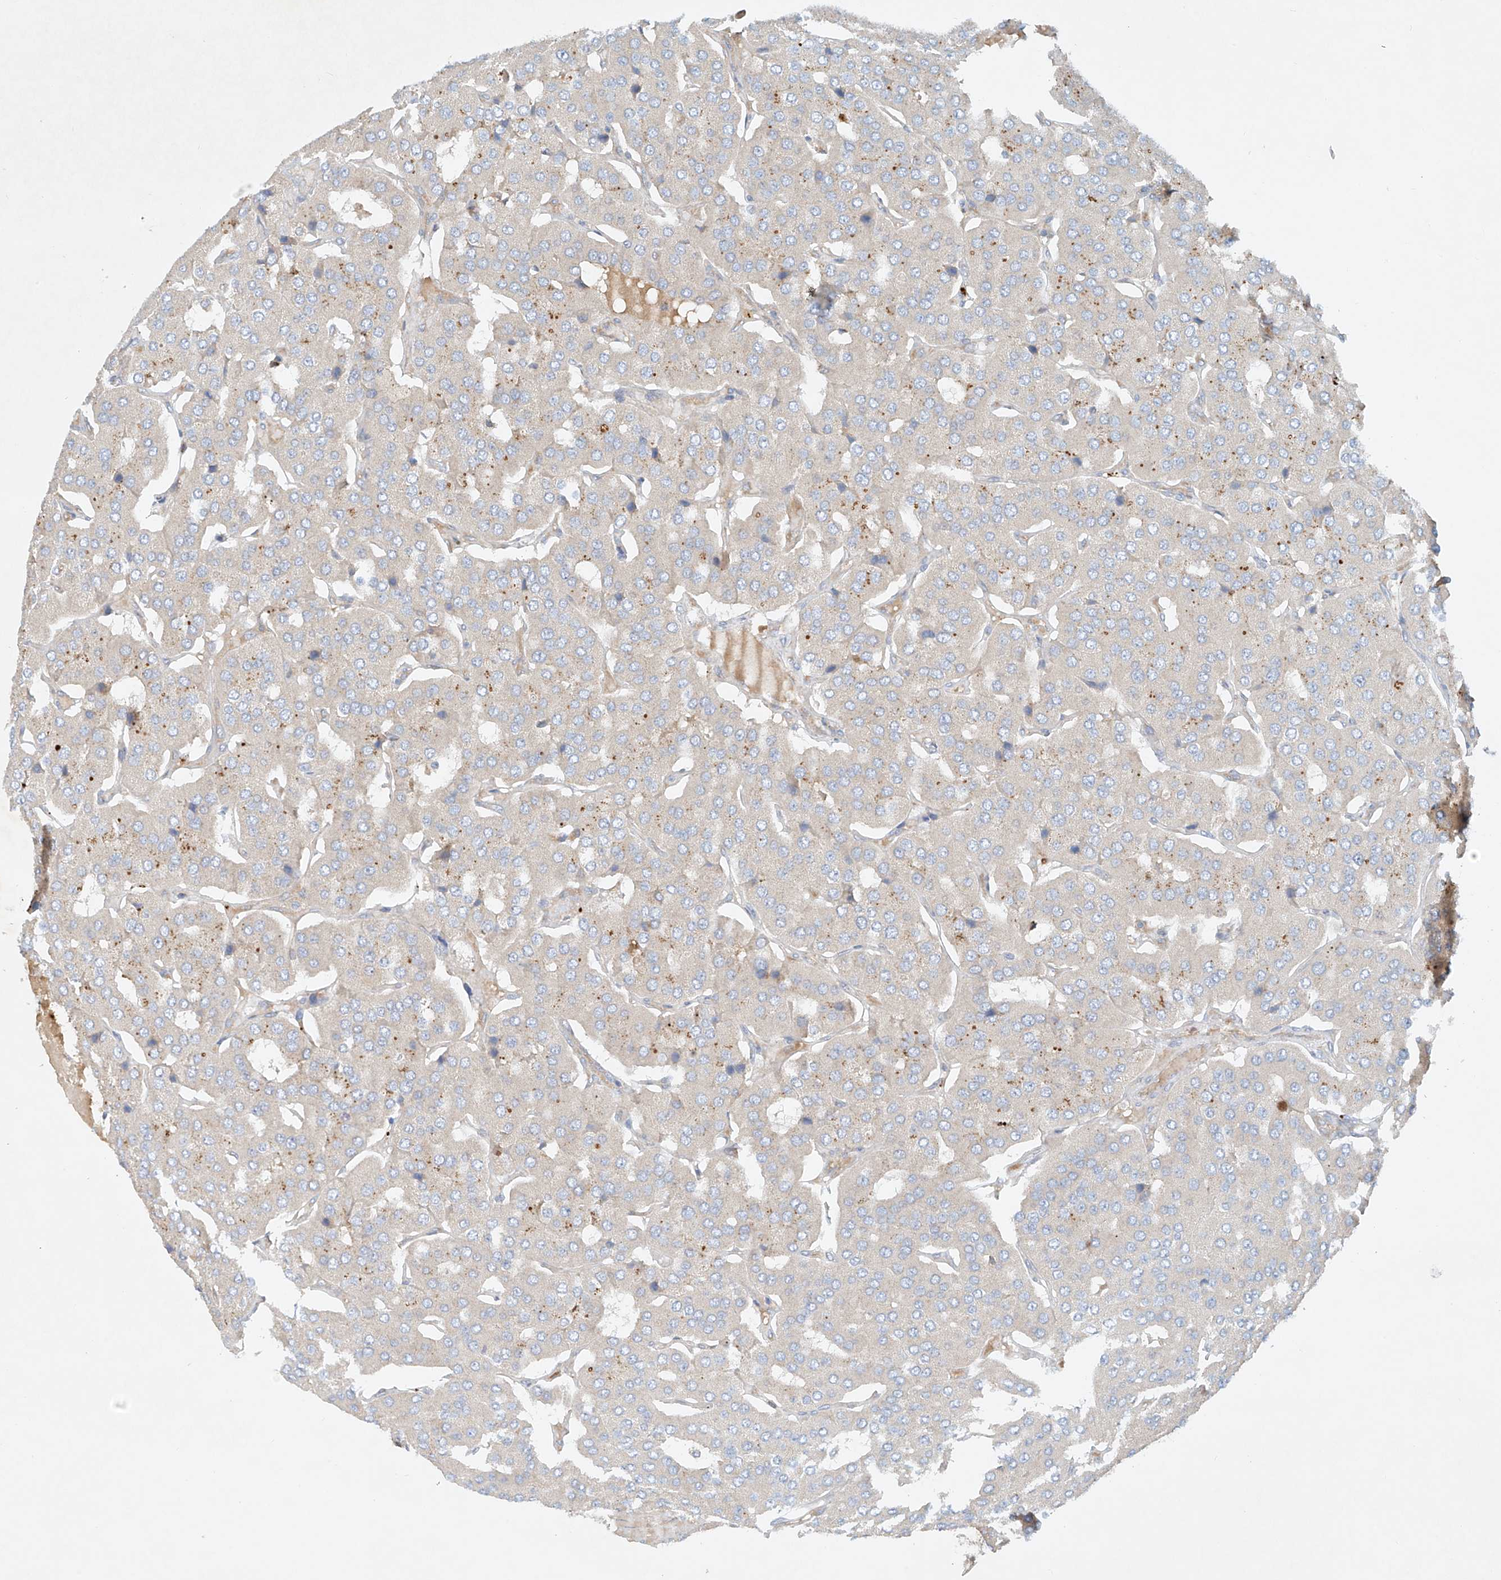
{"staining": {"intensity": "negative", "quantity": "none", "location": "none"}, "tissue": "parathyroid gland", "cell_type": "Glandular cells", "image_type": "normal", "snomed": [{"axis": "morphology", "description": "Normal tissue, NOS"}, {"axis": "morphology", "description": "Adenoma, NOS"}, {"axis": "topography", "description": "Parathyroid gland"}], "caption": "Immunohistochemistry histopathology image of normal parathyroid gland: human parathyroid gland stained with DAB displays no significant protein positivity in glandular cells.", "gene": "ENSG00000266202", "patient": {"sex": "female", "age": 86}}